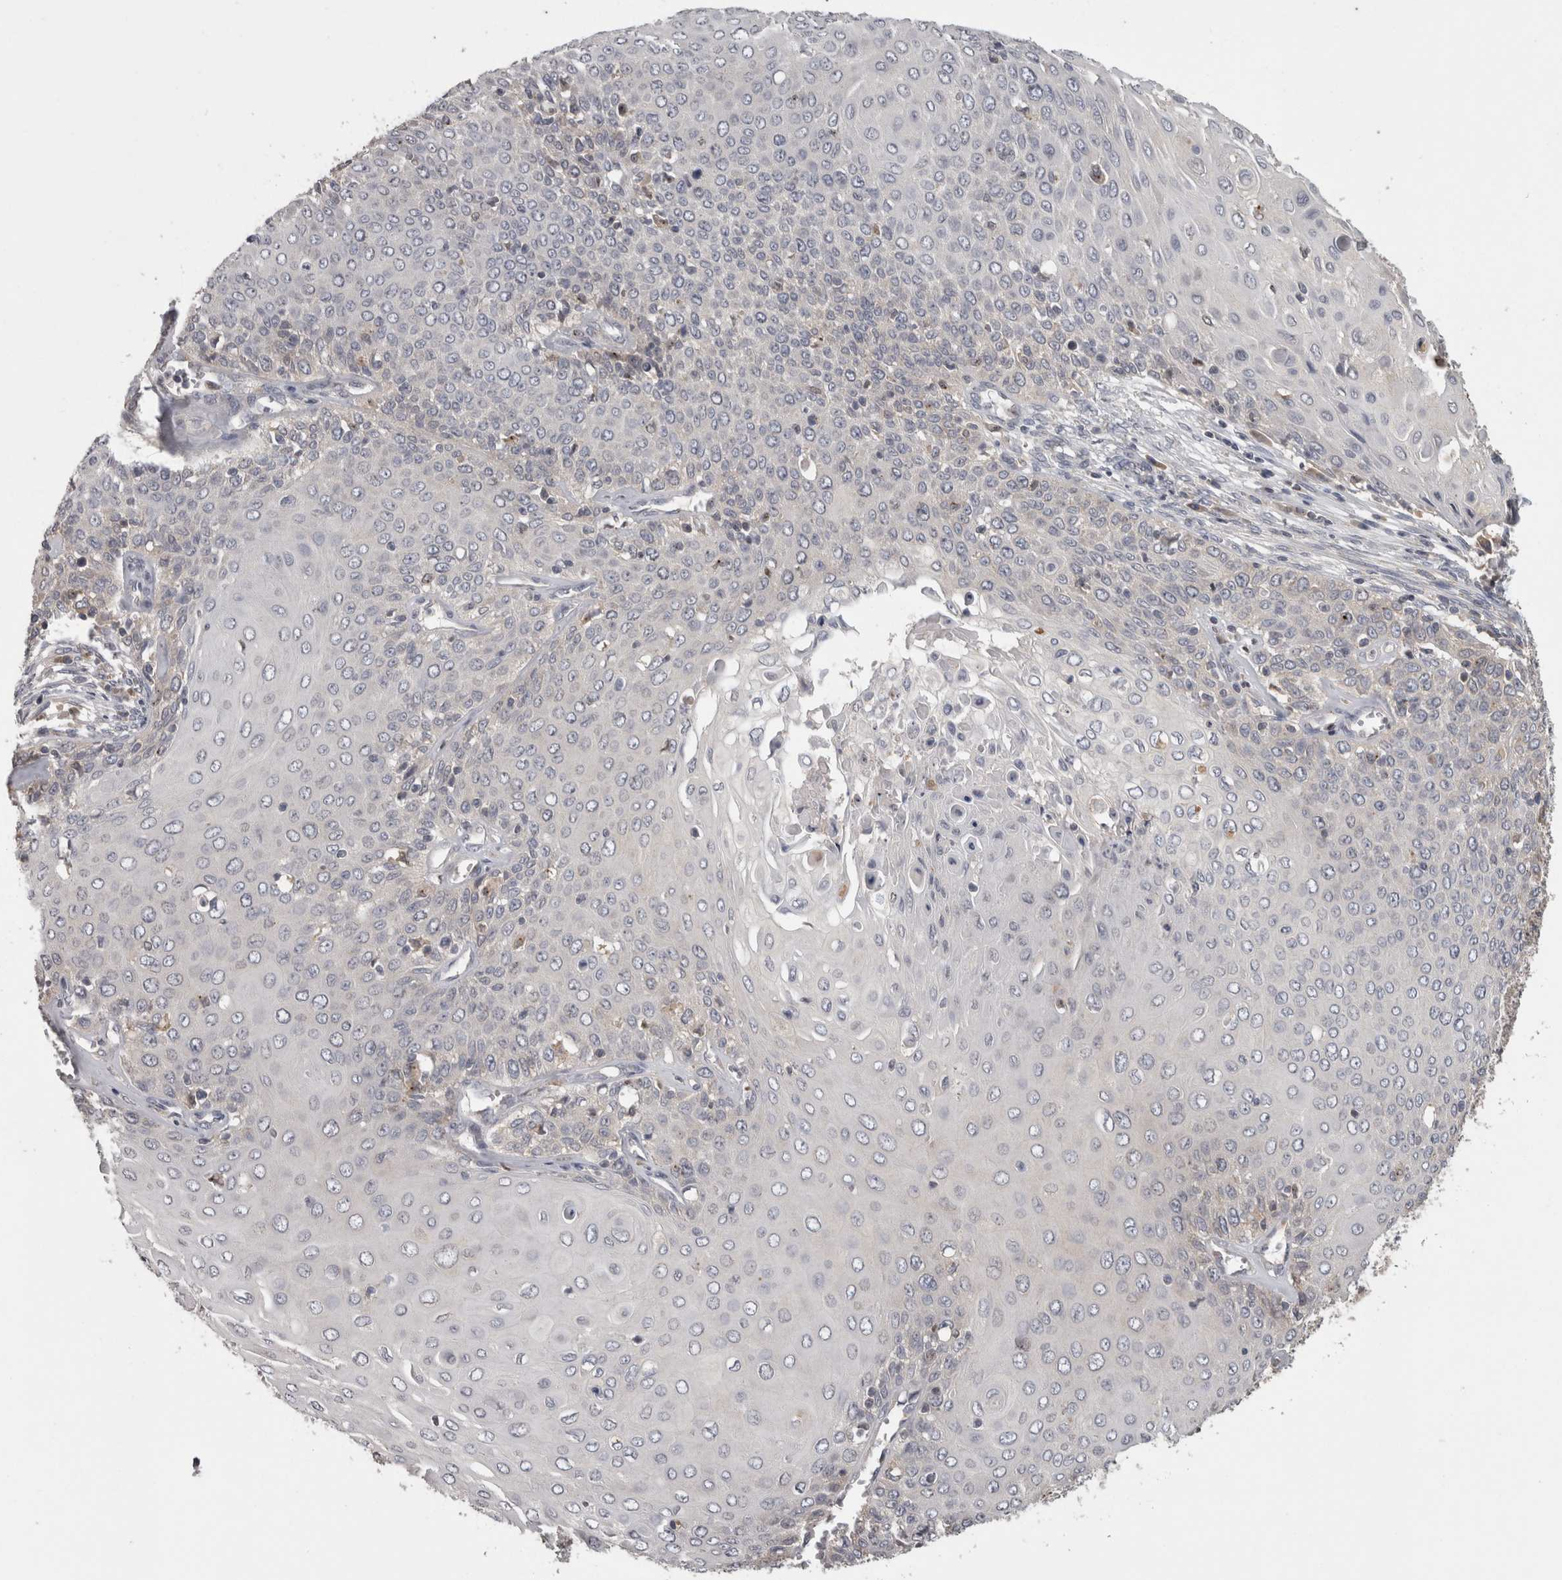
{"staining": {"intensity": "negative", "quantity": "none", "location": "none"}, "tissue": "cervical cancer", "cell_type": "Tumor cells", "image_type": "cancer", "snomed": [{"axis": "morphology", "description": "Squamous cell carcinoma, NOS"}, {"axis": "topography", "description": "Cervix"}], "caption": "Immunohistochemical staining of human cervical squamous cell carcinoma shows no significant expression in tumor cells.", "gene": "PCM1", "patient": {"sex": "female", "age": 39}}